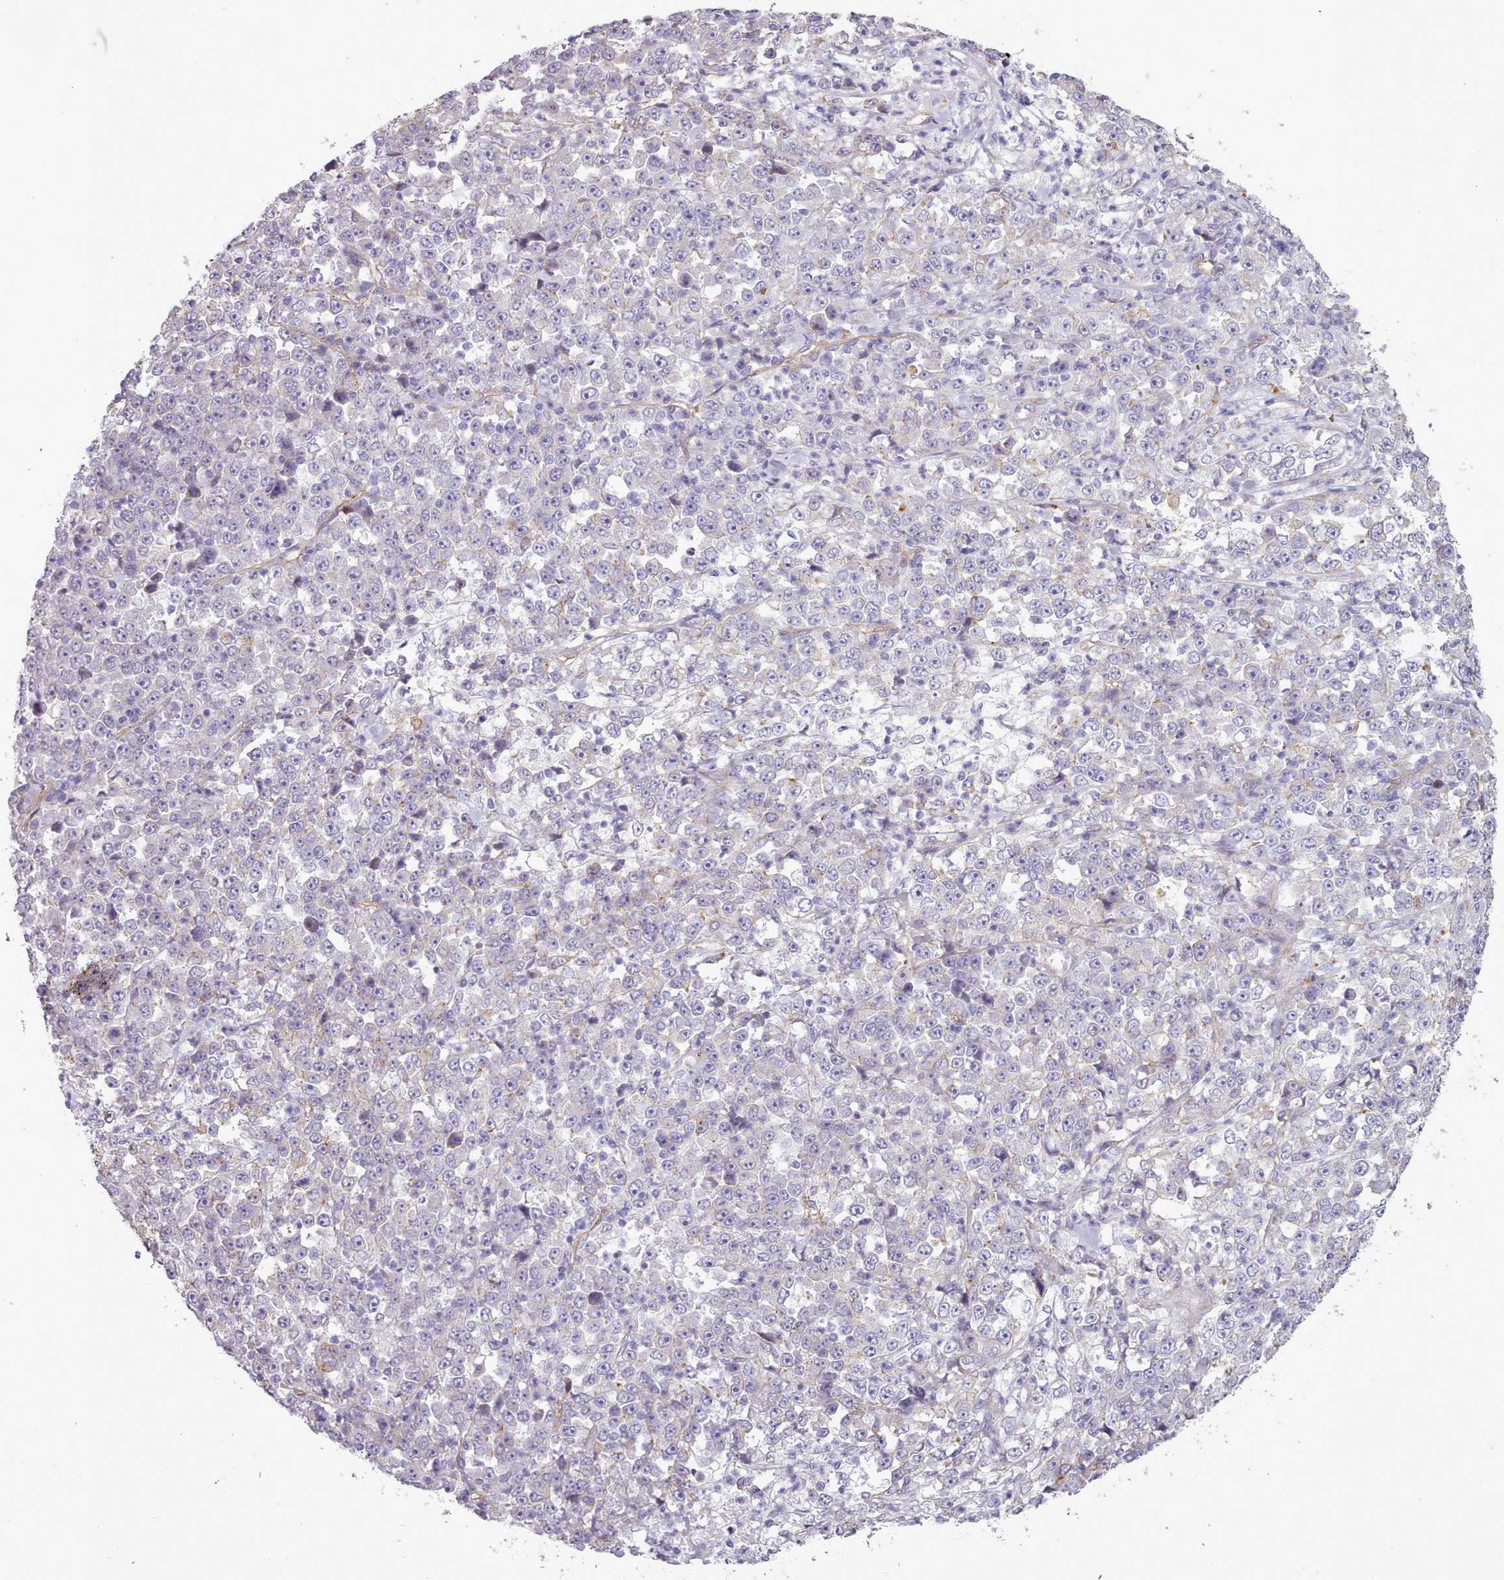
{"staining": {"intensity": "negative", "quantity": "none", "location": "none"}, "tissue": "stomach cancer", "cell_type": "Tumor cells", "image_type": "cancer", "snomed": [{"axis": "morphology", "description": "Normal tissue, NOS"}, {"axis": "morphology", "description": "Adenocarcinoma, NOS"}, {"axis": "topography", "description": "Stomach, upper"}, {"axis": "topography", "description": "Stomach"}], "caption": "Tumor cells show no significant protein positivity in stomach adenocarcinoma. Brightfield microscopy of IHC stained with DAB (brown) and hematoxylin (blue), captured at high magnification.", "gene": "PLD4", "patient": {"sex": "male", "age": 59}}